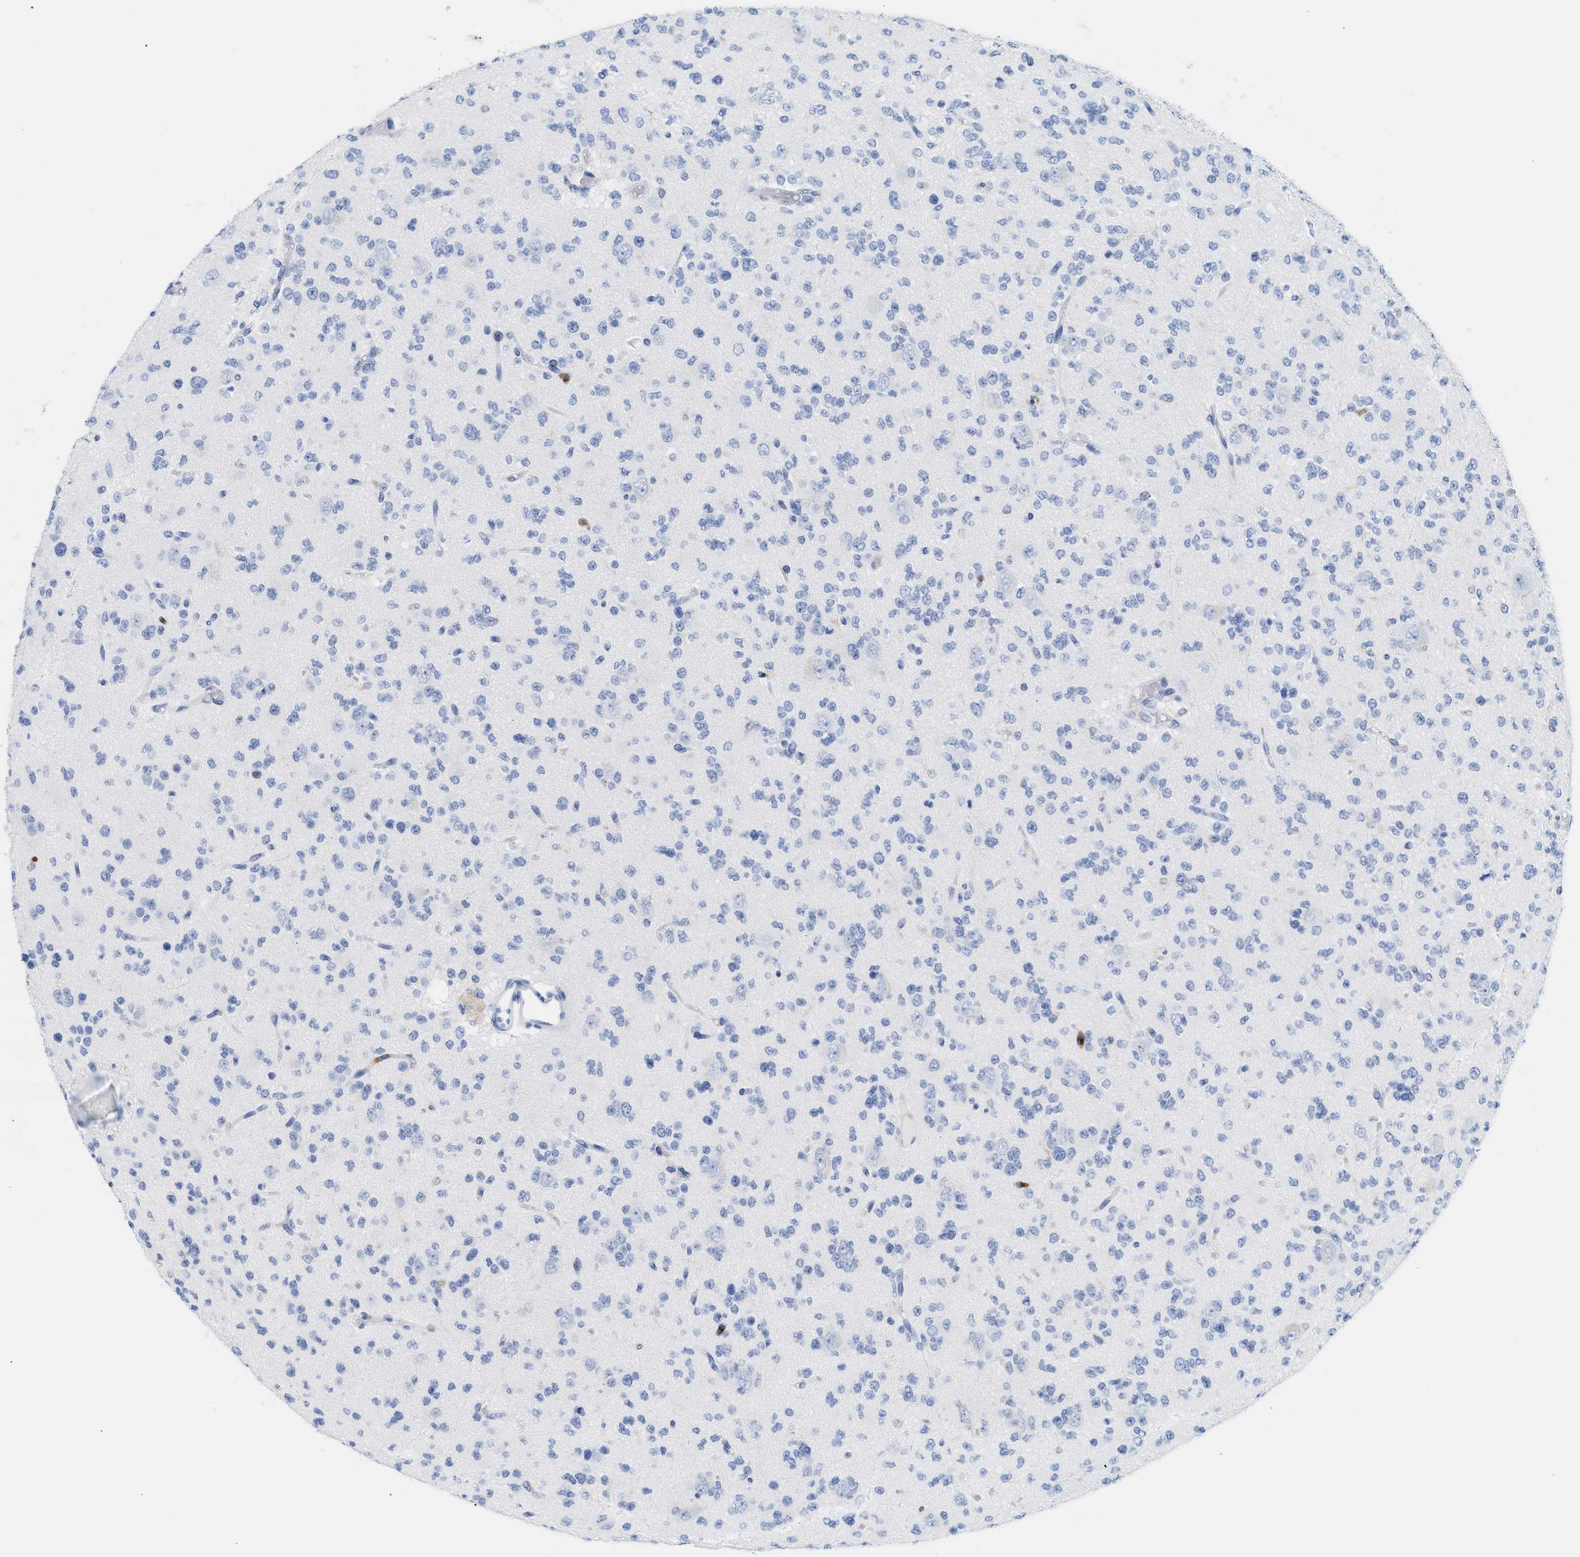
{"staining": {"intensity": "negative", "quantity": "none", "location": "none"}, "tissue": "glioma", "cell_type": "Tumor cells", "image_type": "cancer", "snomed": [{"axis": "morphology", "description": "Glioma, malignant, Low grade"}, {"axis": "topography", "description": "Brain"}], "caption": "The histopathology image reveals no staining of tumor cells in malignant glioma (low-grade). Nuclei are stained in blue.", "gene": "LCP1", "patient": {"sex": "male", "age": 38}}